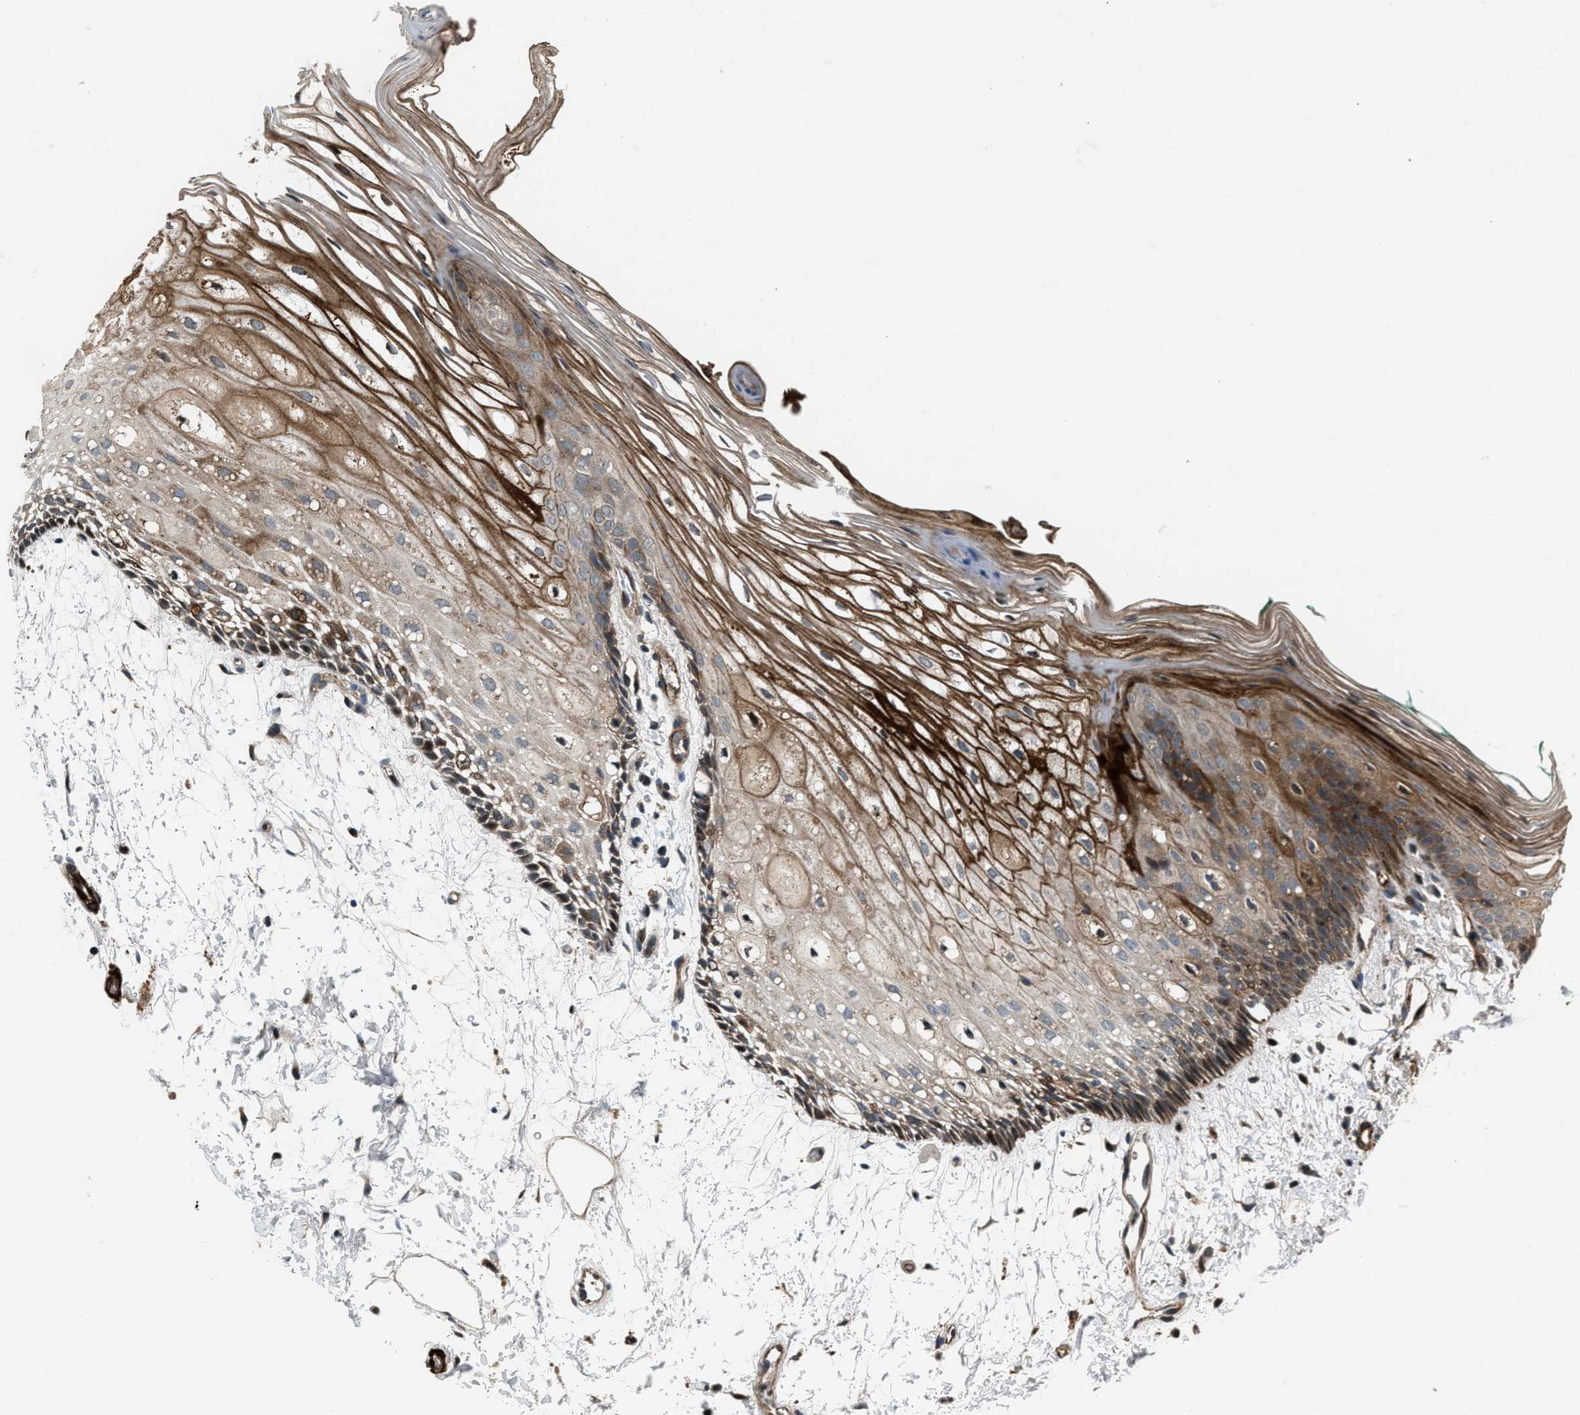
{"staining": {"intensity": "moderate", "quantity": ">75%", "location": "cytoplasmic/membranous"}, "tissue": "oral mucosa", "cell_type": "Squamous epithelial cells", "image_type": "normal", "snomed": [{"axis": "morphology", "description": "Normal tissue, NOS"}, {"axis": "topography", "description": "Skeletal muscle"}, {"axis": "topography", "description": "Oral tissue"}, {"axis": "topography", "description": "Peripheral nerve tissue"}], "caption": "Immunohistochemical staining of normal oral mucosa shows medium levels of moderate cytoplasmic/membranous expression in about >75% of squamous epithelial cells.", "gene": "IRAK4", "patient": {"sex": "female", "age": 84}}